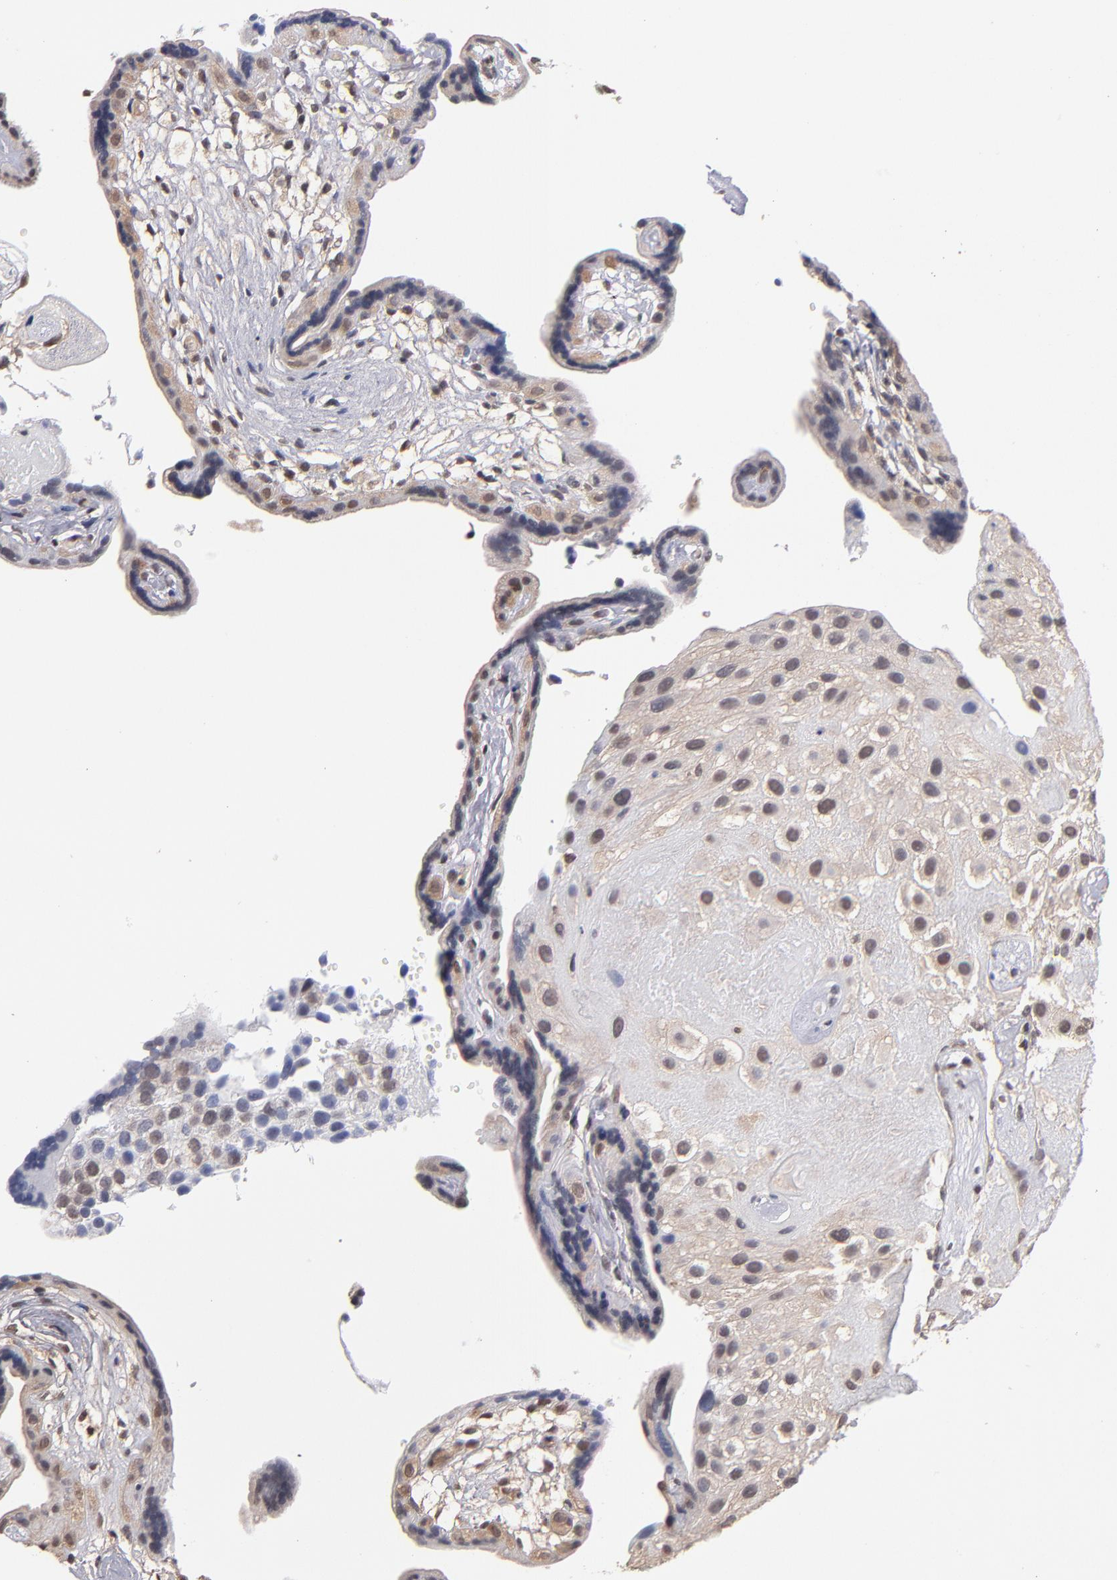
{"staining": {"intensity": "moderate", "quantity": ">75%", "location": "cytoplasmic/membranous,nuclear"}, "tissue": "placenta", "cell_type": "Decidual cells", "image_type": "normal", "snomed": [{"axis": "morphology", "description": "Normal tissue, NOS"}, {"axis": "topography", "description": "Placenta"}], "caption": "Immunohistochemical staining of normal human placenta displays moderate cytoplasmic/membranous,nuclear protein expression in about >75% of decidual cells. (Stains: DAB (3,3'-diaminobenzidine) in brown, nuclei in blue, Microscopy: brightfield microscopy at high magnification).", "gene": "PSMD10", "patient": {"sex": "female", "age": 32}}